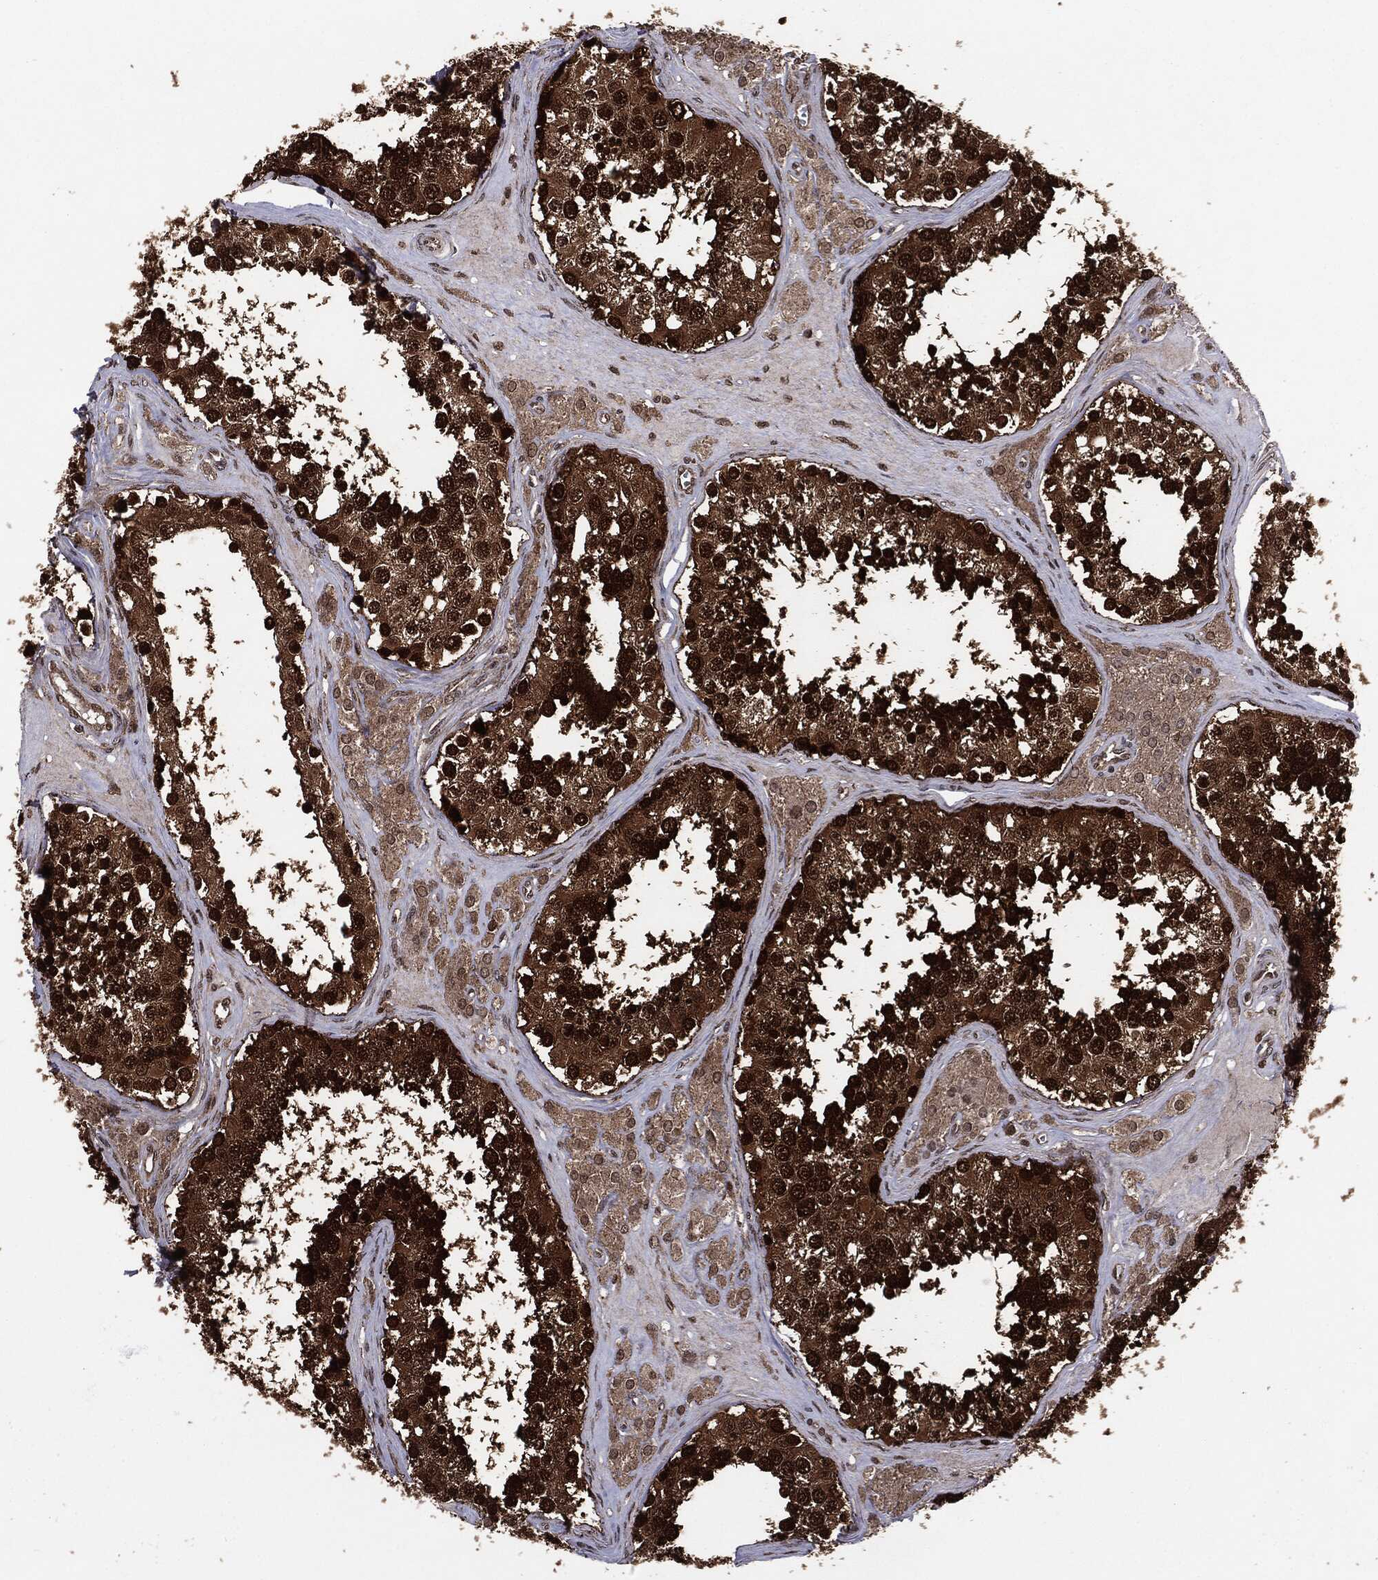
{"staining": {"intensity": "strong", "quantity": ">75%", "location": "cytoplasmic/membranous,nuclear"}, "tissue": "testis", "cell_type": "Cells in seminiferous ducts", "image_type": "normal", "snomed": [{"axis": "morphology", "description": "Normal tissue, NOS"}, {"axis": "topography", "description": "Testis"}], "caption": "Protein expression analysis of normal testis shows strong cytoplasmic/membranous,nuclear expression in about >75% of cells in seminiferous ducts.", "gene": "PTPA", "patient": {"sex": "male", "age": 31}}